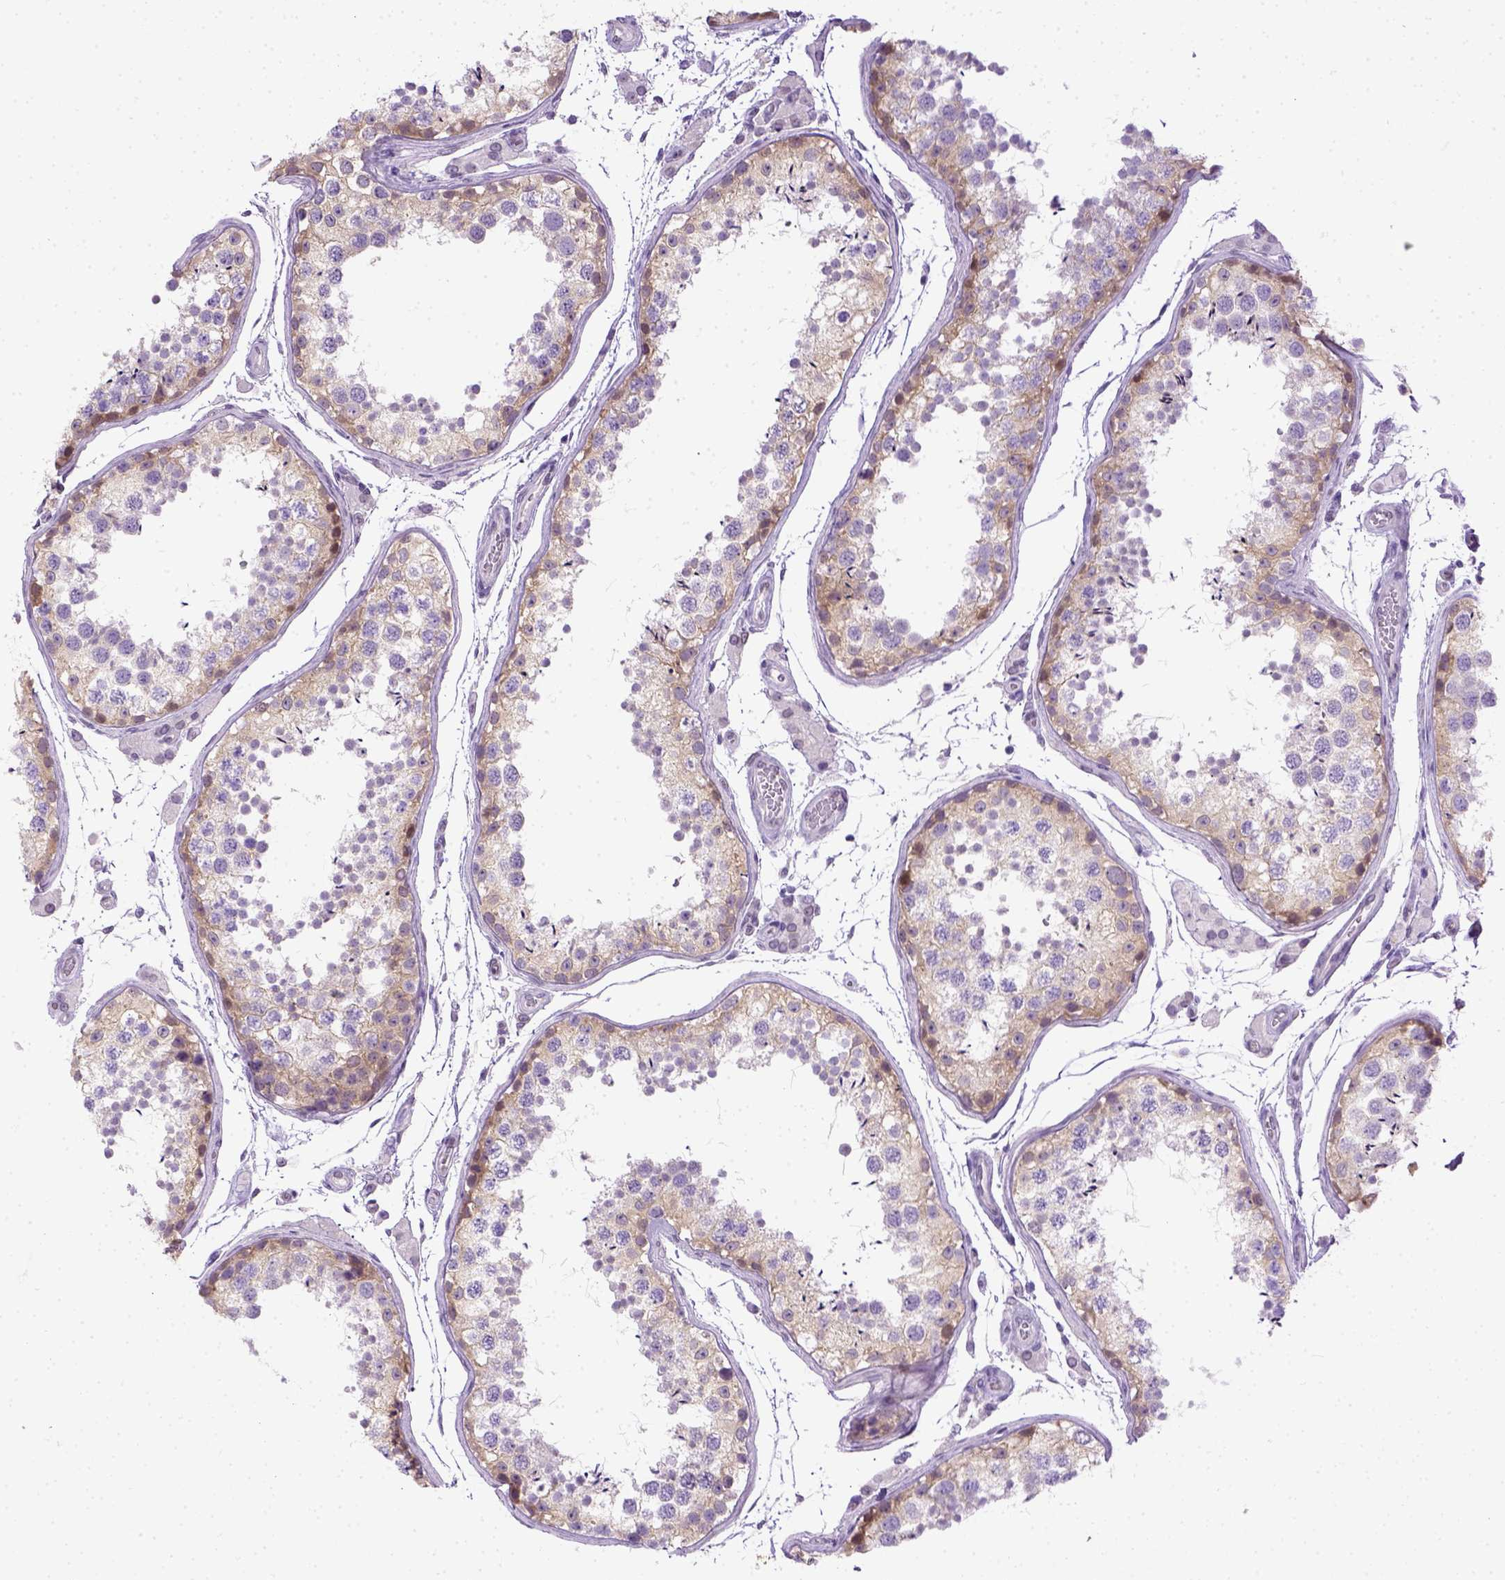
{"staining": {"intensity": "moderate", "quantity": "25%-75%", "location": "cytoplasmic/membranous,nuclear"}, "tissue": "testis", "cell_type": "Cells in seminiferous ducts", "image_type": "normal", "snomed": [{"axis": "morphology", "description": "Normal tissue, NOS"}, {"axis": "topography", "description": "Testis"}], "caption": "Benign testis reveals moderate cytoplasmic/membranous,nuclear positivity in approximately 25%-75% of cells in seminiferous ducts, visualized by immunohistochemistry. Nuclei are stained in blue.", "gene": "FAM184B", "patient": {"sex": "male", "age": 29}}